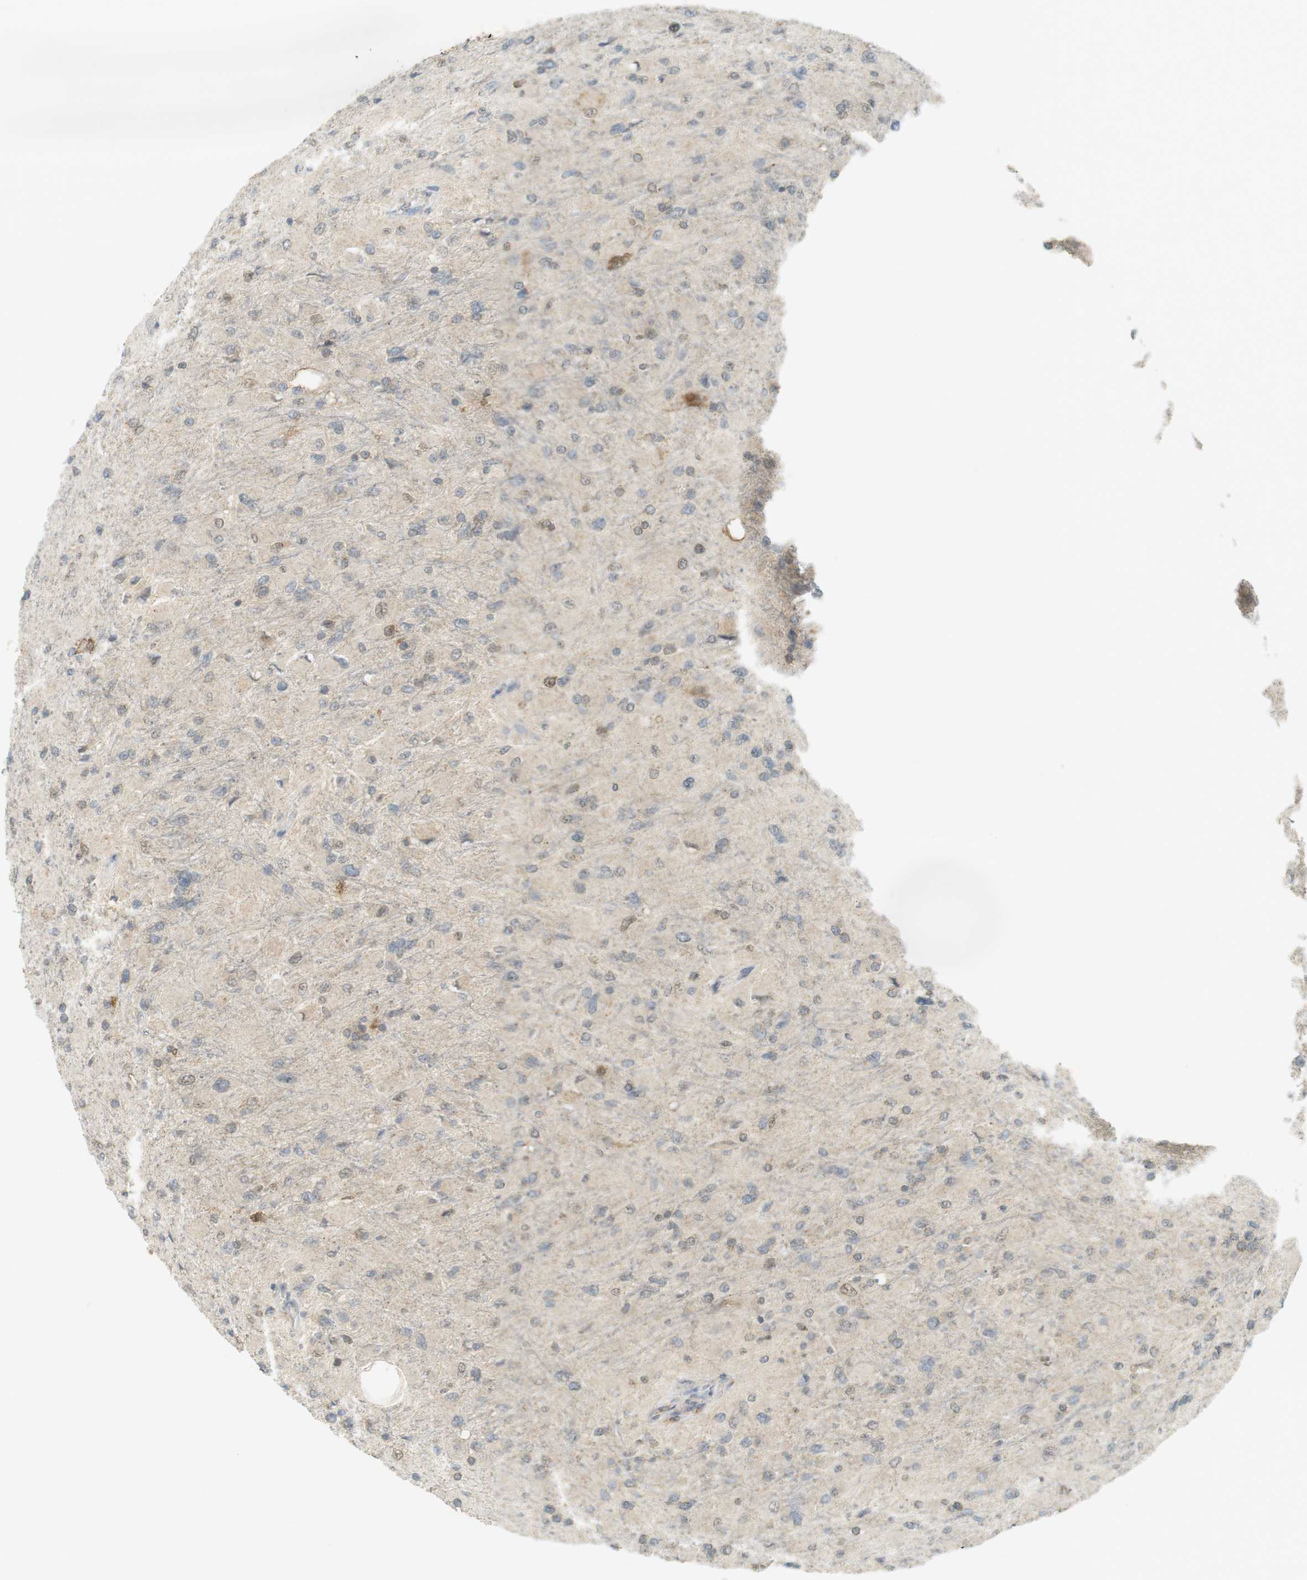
{"staining": {"intensity": "moderate", "quantity": "<25%", "location": "cytoplasmic/membranous"}, "tissue": "glioma", "cell_type": "Tumor cells", "image_type": "cancer", "snomed": [{"axis": "morphology", "description": "Glioma, malignant, High grade"}, {"axis": "topography", "description": "Cerebral cortex"}], "caption": "Protein staining displays moderate cytoplasmic/membranous staining in approximately <25% of tumor cells in glioma. The staining was performed using DAB to visualize the protein expression in brown, while the nuclei were stained in blue with hematoxylin (Magnification: 20x).", "gene": "TTK", "patient": {"sex": "female", "age": 36}}